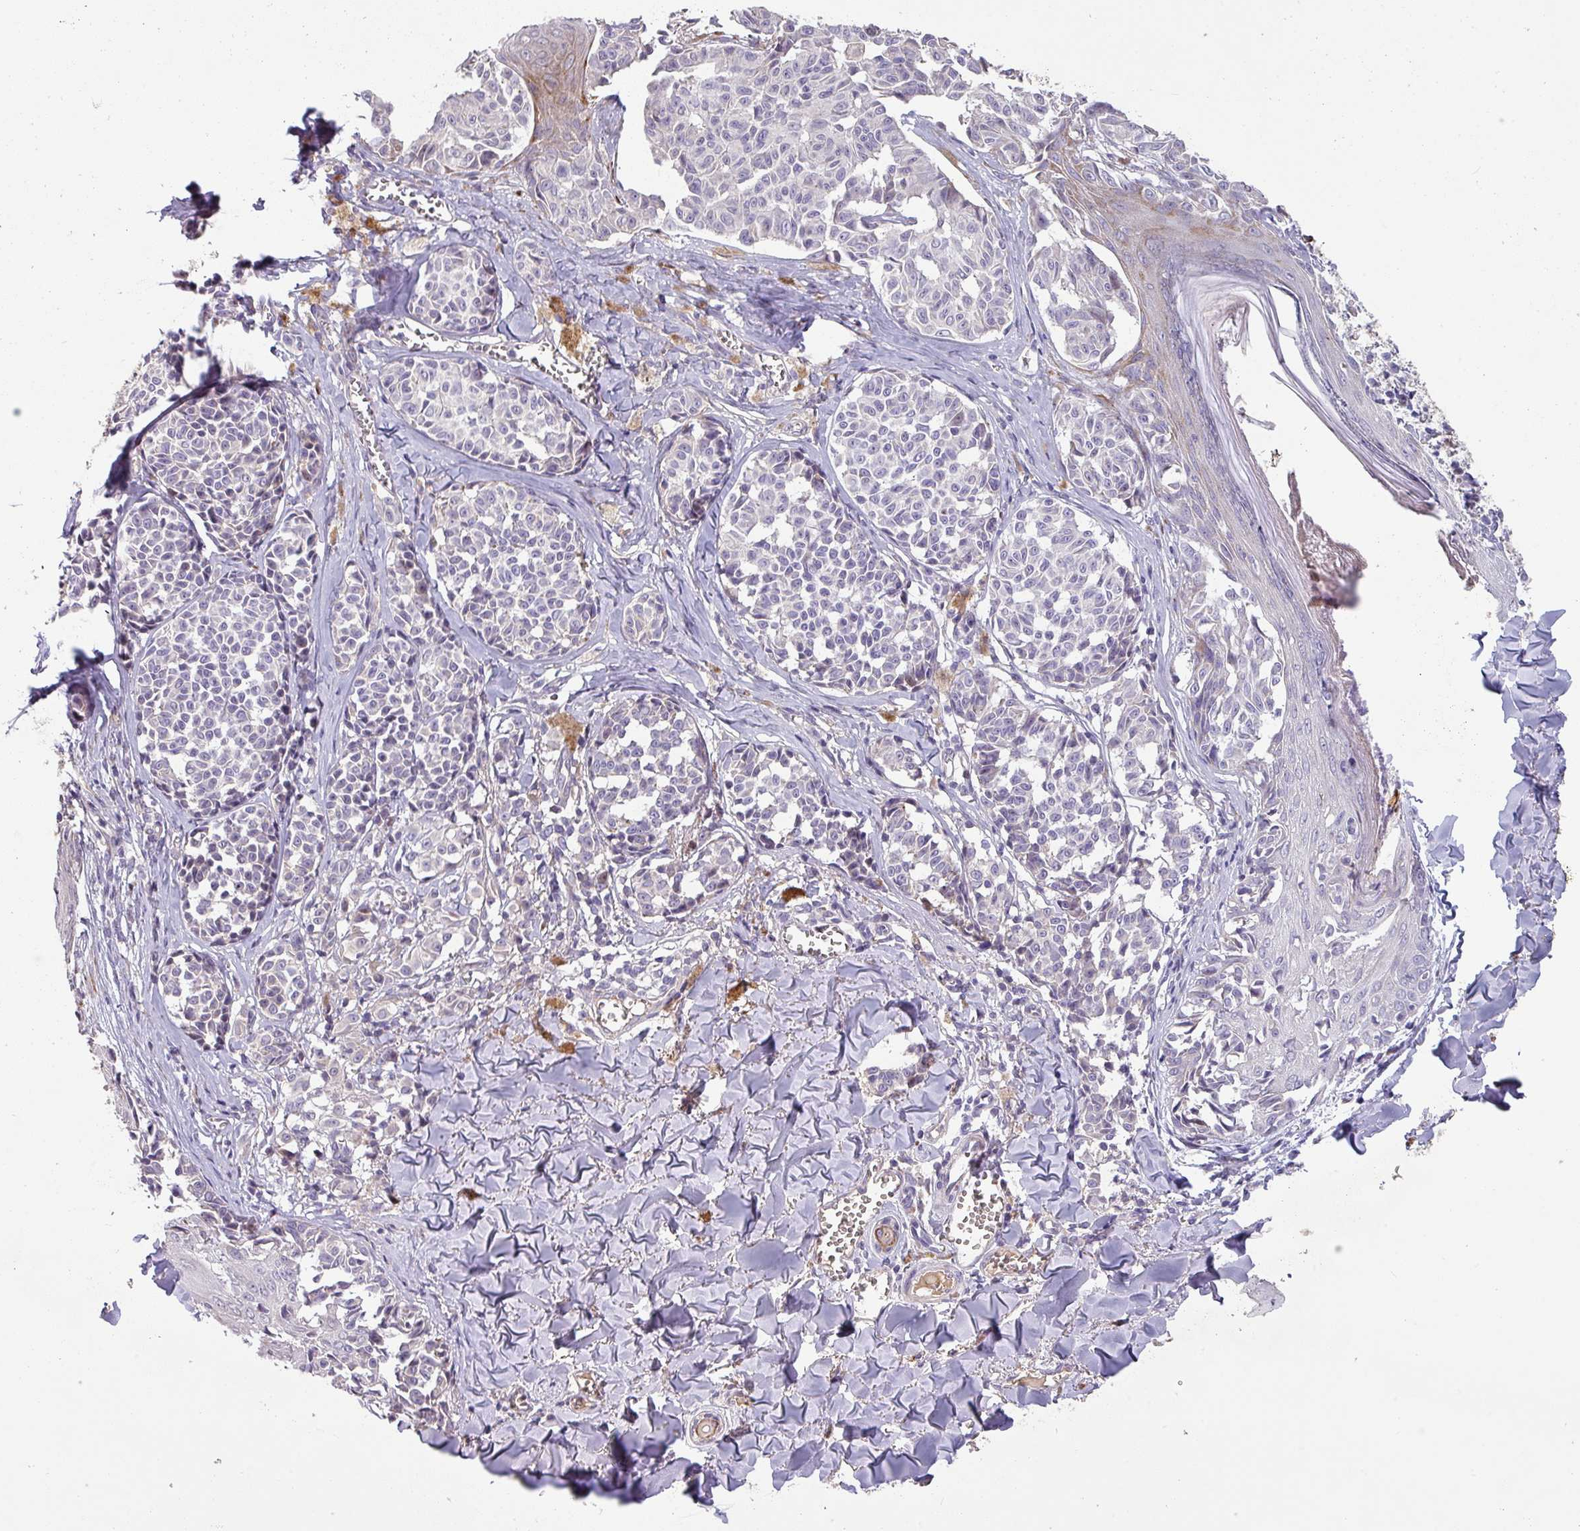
{"staining": {"intensity": "negative", "quantity": "none", "location": "none"}, "tissue": "melanoma", "cell_type": "Tumor cells", "image_type": "cancer", "snomed": [{"axis": "morphology", "description": "Malignant melanoma, NOS"}, {"axis": "topography", "description": "Skin"}], "caption": "Micrograph shows no significant protein staining in tumor cells of malignant melanoma.", "gene": "KLHL3", "patient": {"sex": "female", "age": 43}}